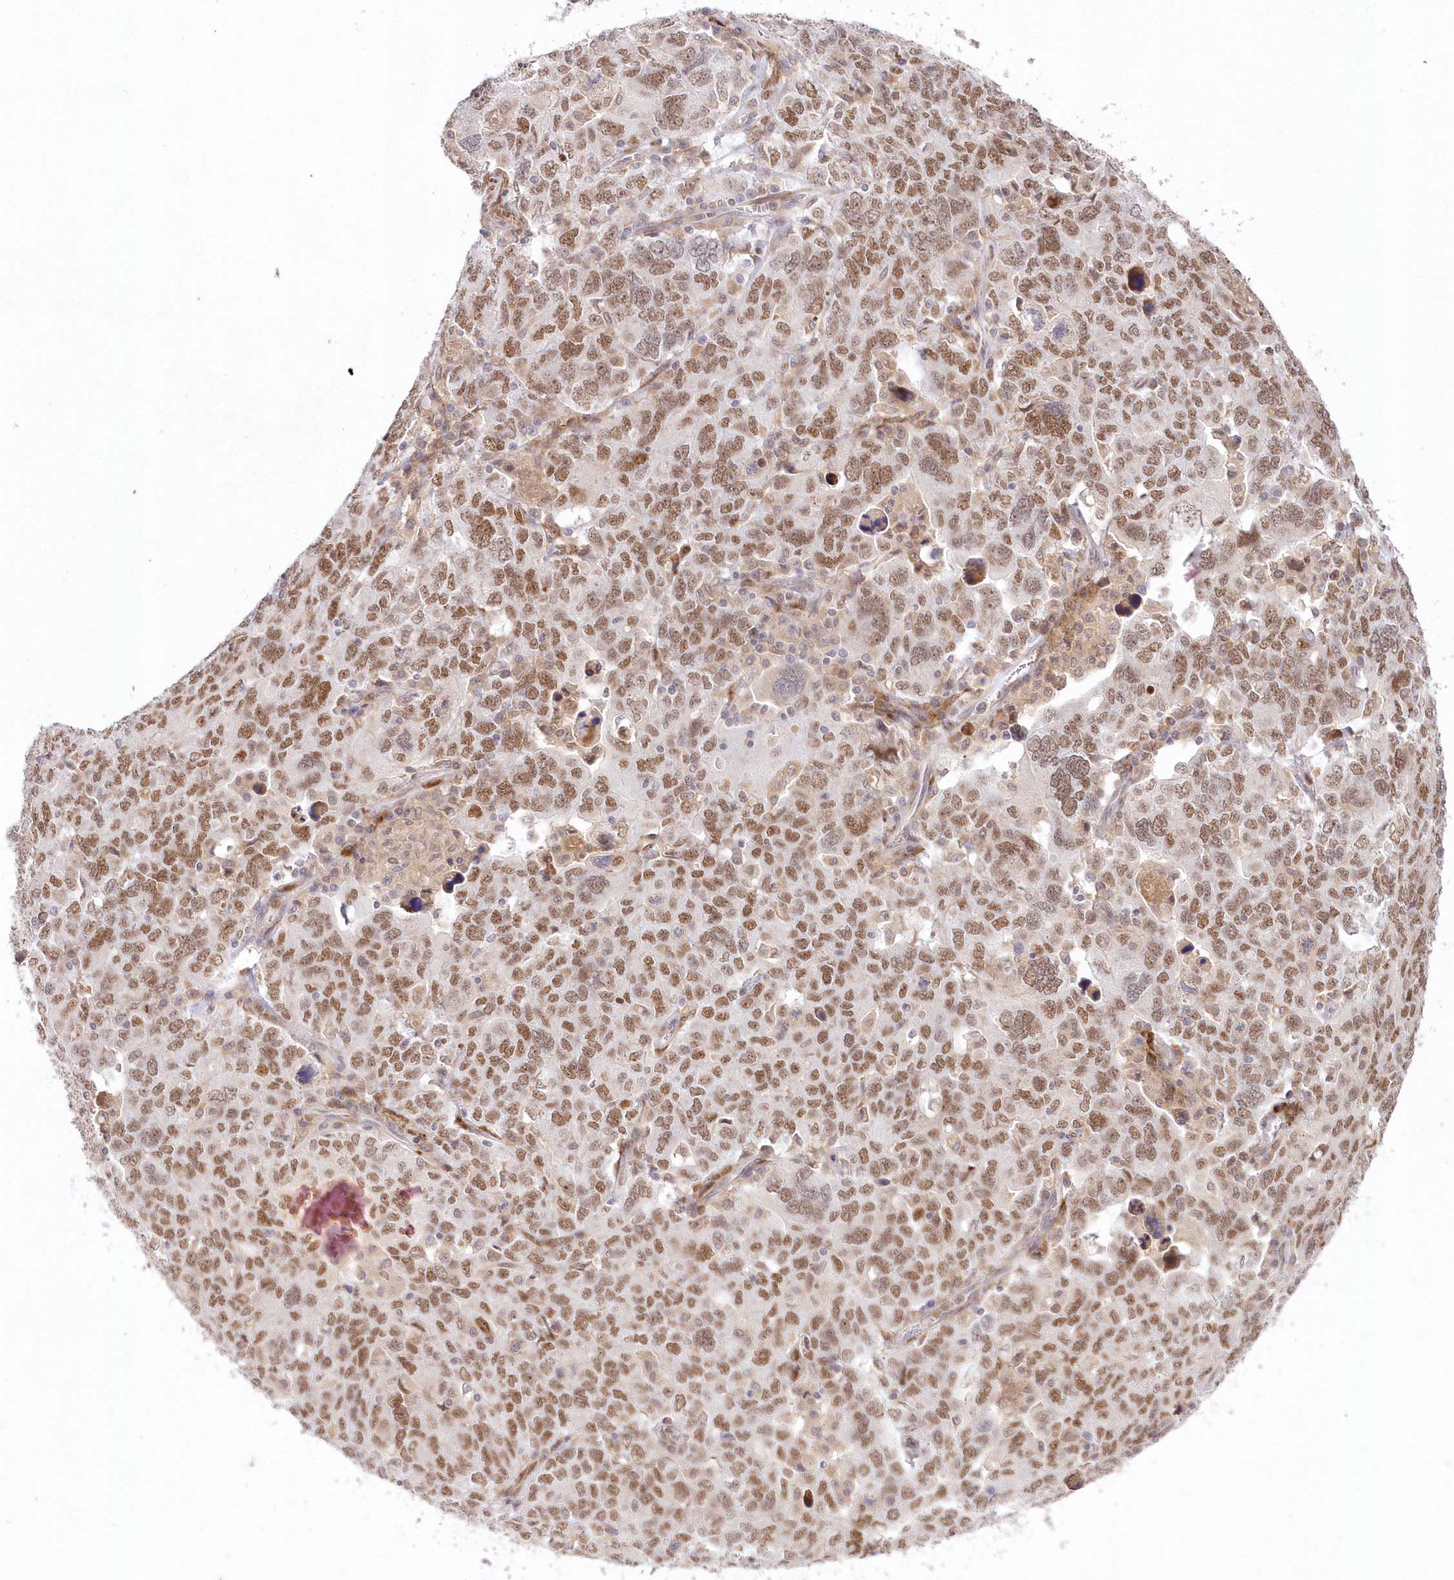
{"staining": {"intensity": "moderate", "quantity": ">75%", "location": "nuclear"}, "tissue": "ovarian cancer", "cell_type": "Tumor cells", "image_type": "cancer", "snomed": [{"axis": "morphology", "description": "Carcinoma, endometroid"}, {"axis": "topography", "description": "Ovary"}], "caption": "A brown stain shows moderate nuclear staining of a protein in ovarian endometroid carcinoma tumor cells.", "gene": "LDB1", "patient": {"sex": "female", "age": 62}}